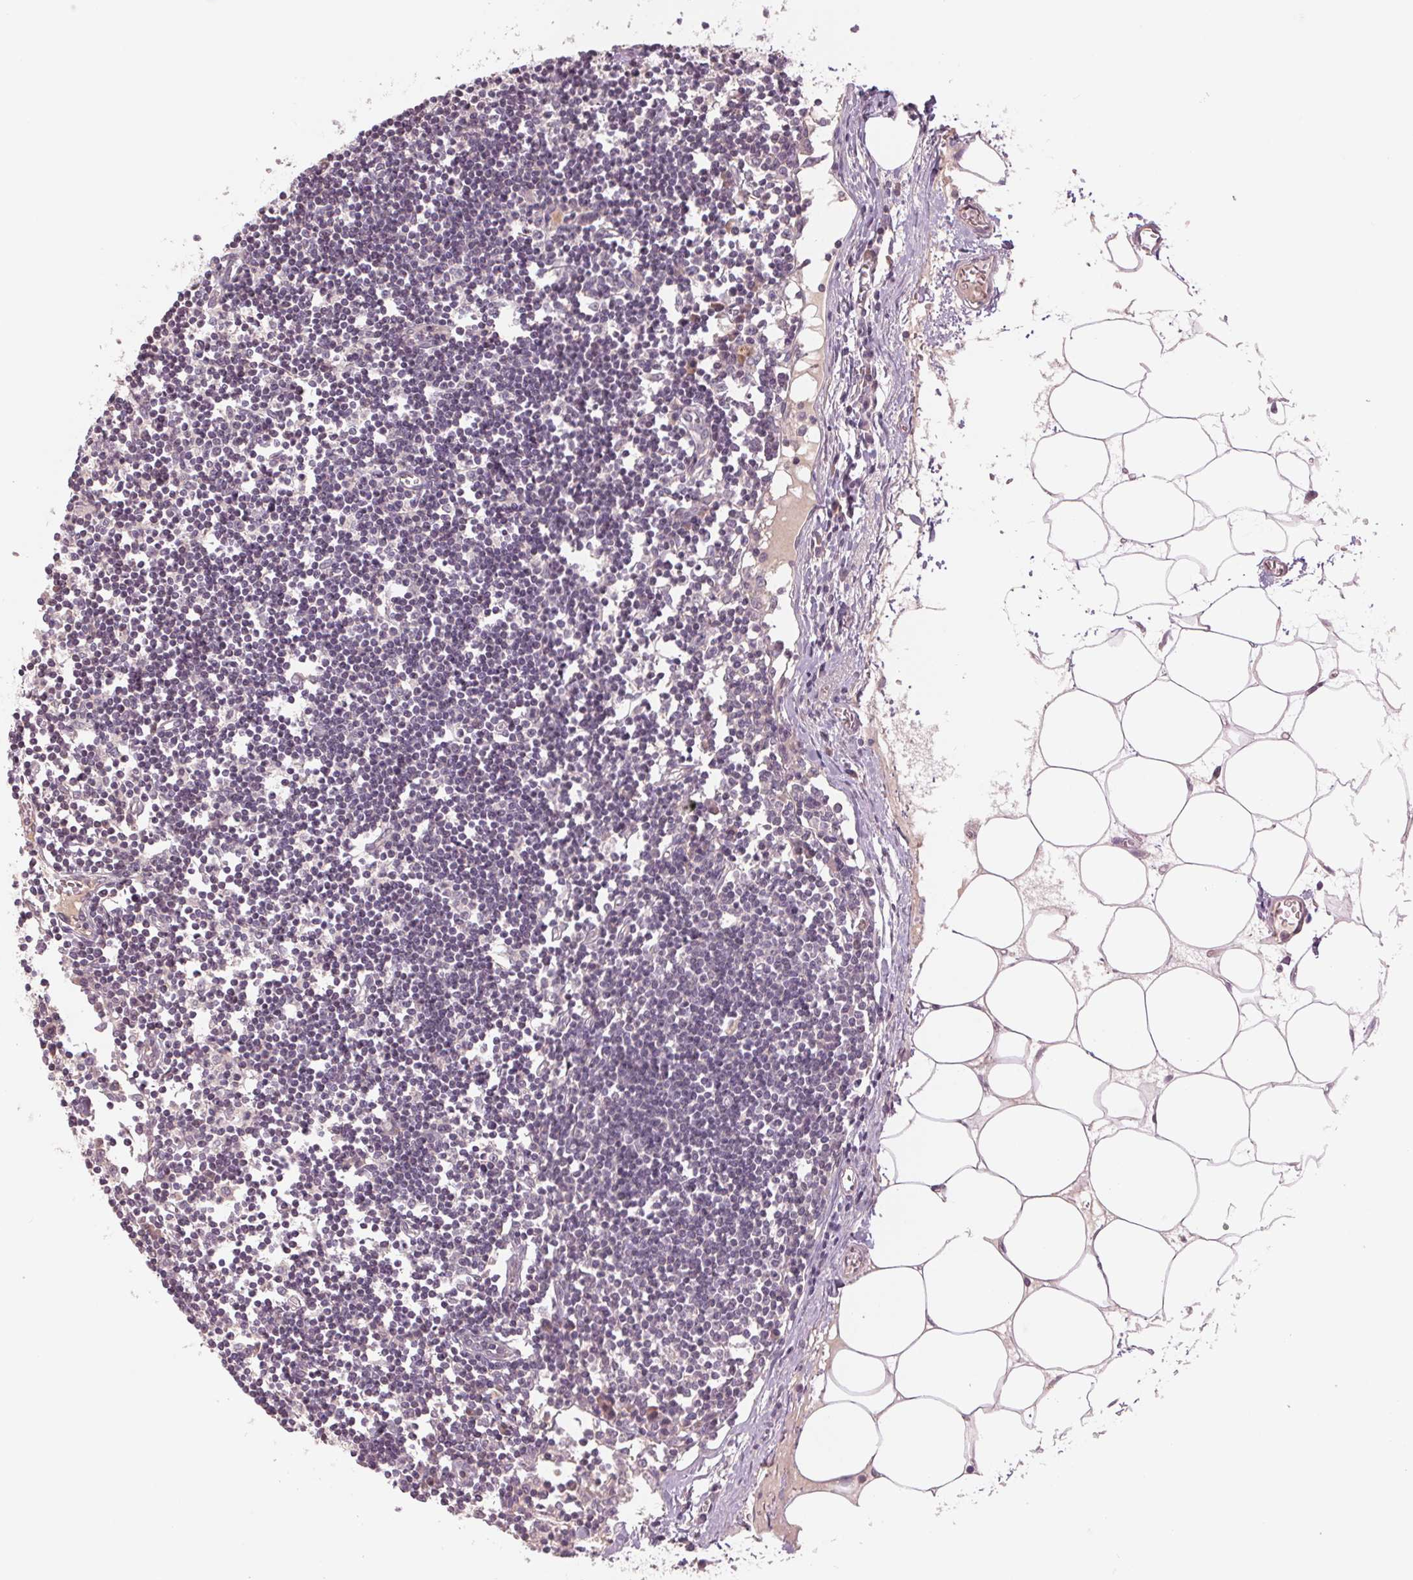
{"staining": {"intensity": "weak", "quantity": "<25%", "location": "cytoplasmic/membranous"}, "tissue": "lymph node", "cell_type": "Germinal center cells", "image_type": "normal", "snomed": [{"axis": "morphology", "description": "Normal tissue, NOS"}, {"axis": "topography", "description": "Lymph node"}], "caption": "High power microscopy histopathology image of an IHC photomicrograph of normal lymph node, revealing no significant positivity in germinal center cells. (DAB (3,3'-diaminobenzidine) IHC, high magnification).", "gene": "PPIAL4A", "patient": {"sex": "female", "age": 65}}